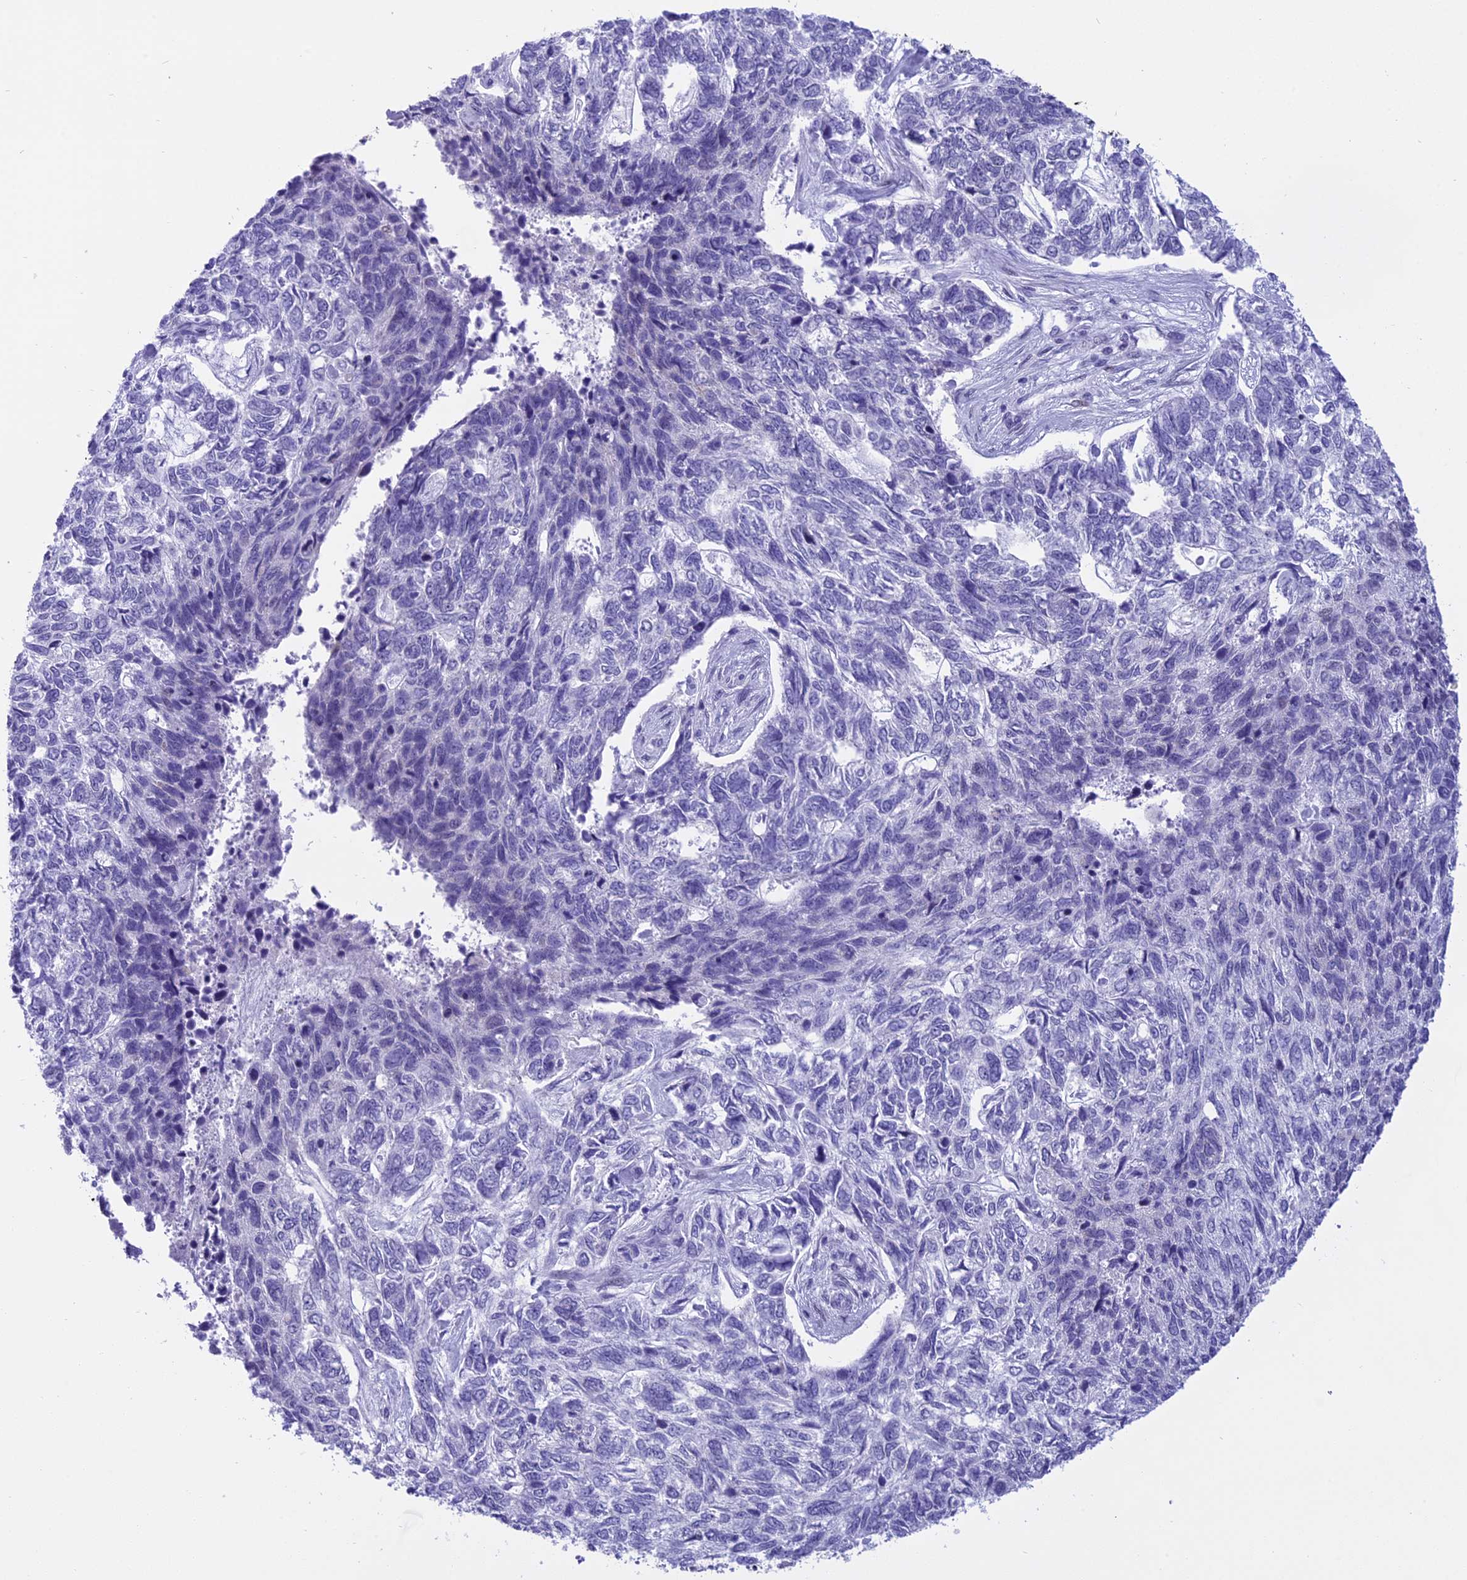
{"staining": {"intensity": "negative", "quantity": "none", "location": "none"}, "tissue": "skin cancer", "cell_type": "Tumor cells", "image_type": "cancer", "snomed": [{"axis": "morphology", "description": "Basal cell carcinoma"}, {"axis": "topography", "description": "Skin"}], "caption": "Immunohistochemical staining of human basal cell carcinoma (skin) exhibits no significant expression in tumor cells.", "gene": "SPIRE2", "patient": {"sex": "female", "age": 65}}